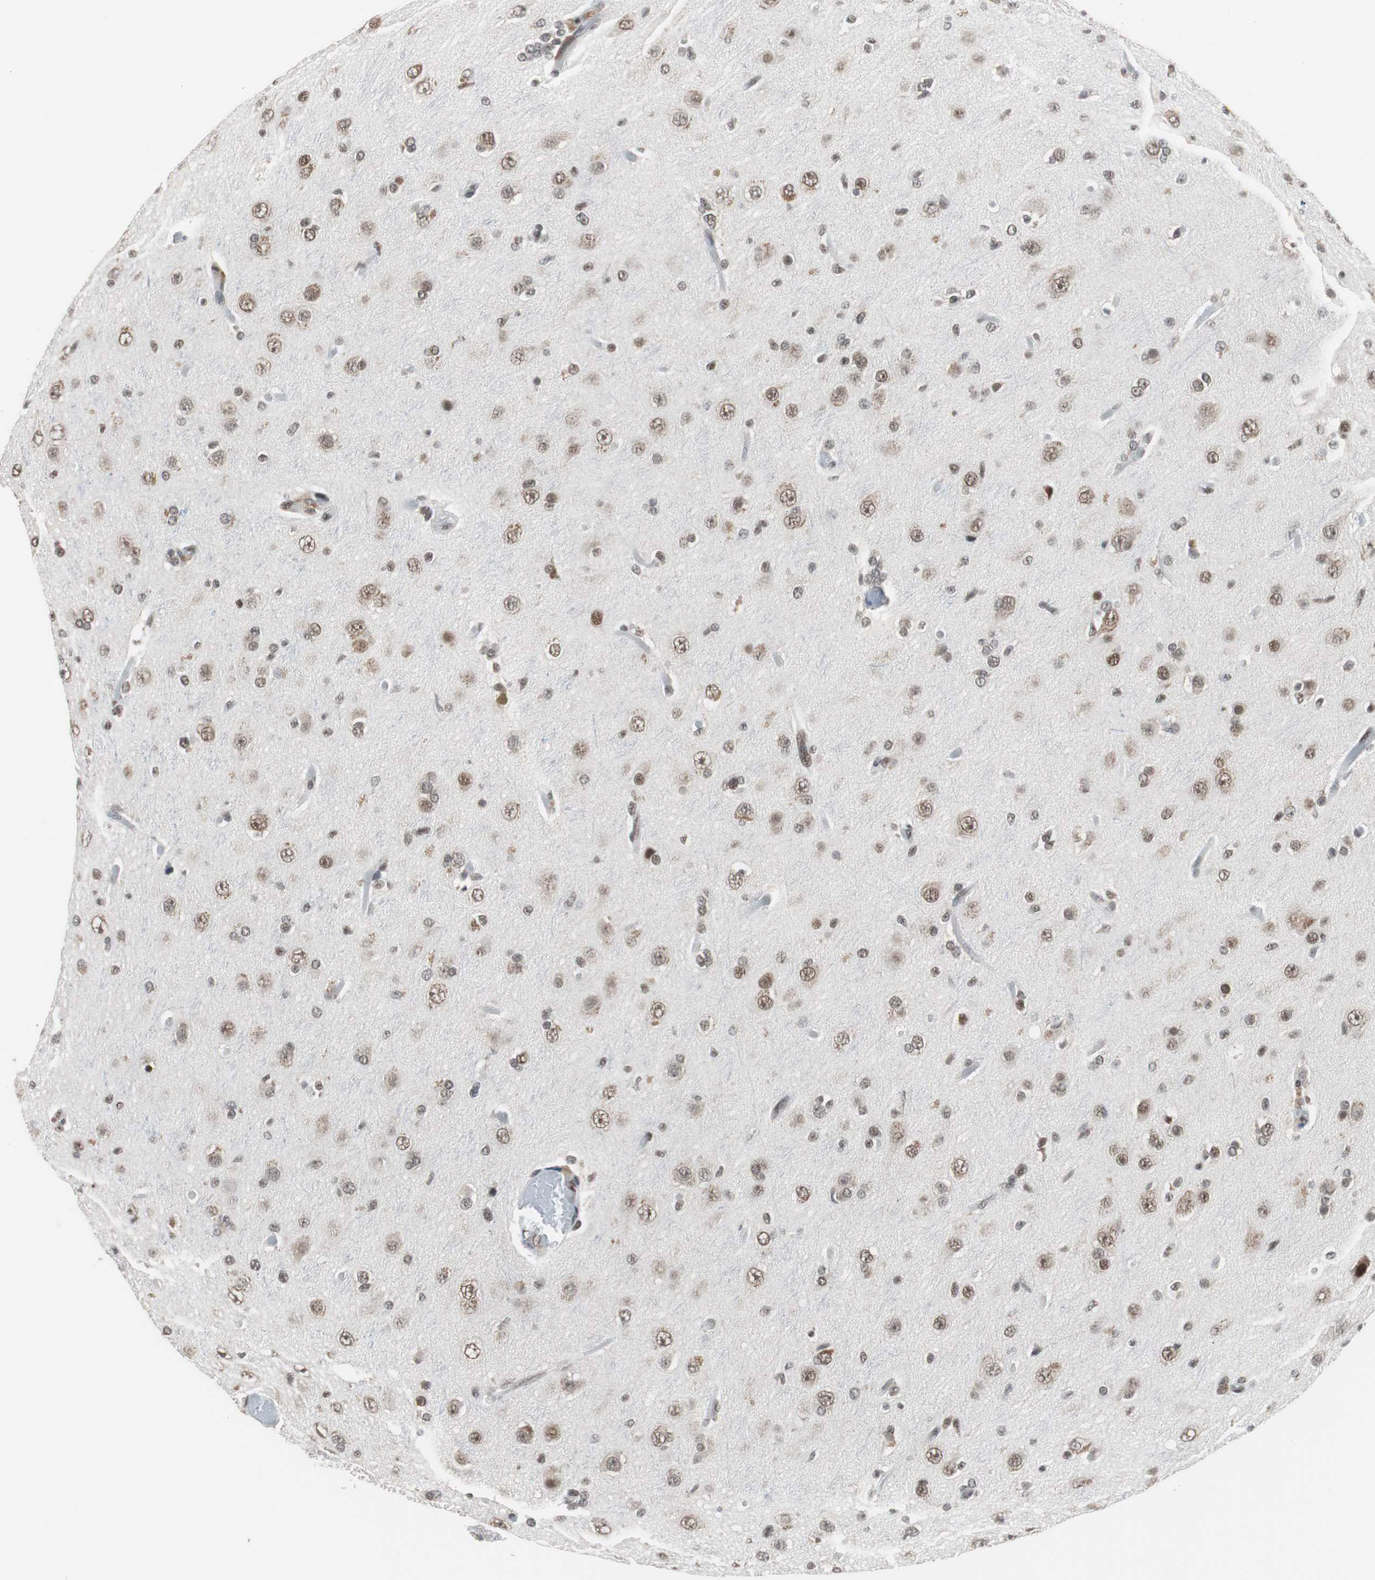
{"staining": {"intensity": "moderate", "quantity": ">75%", "location": "cytoplasmic/membranous,nuclear"}, "tissue": "glioma", "cell_type": "Tumor cells", "image_type": "cancer", "snomed": [{"axis": "morphology", "description": "Glioma, malignant, High grade"}, {"axis": "topography", "description": "Brain"}], "caption": "This is a micrograph of IHC staining of high-grade glioma (malignant), which shows moderate expression in the cytoplasmic/membranous and nuclear of tumor cells.", "gene": "TAF7", "patient": {"sex": "male", "age": 33}}